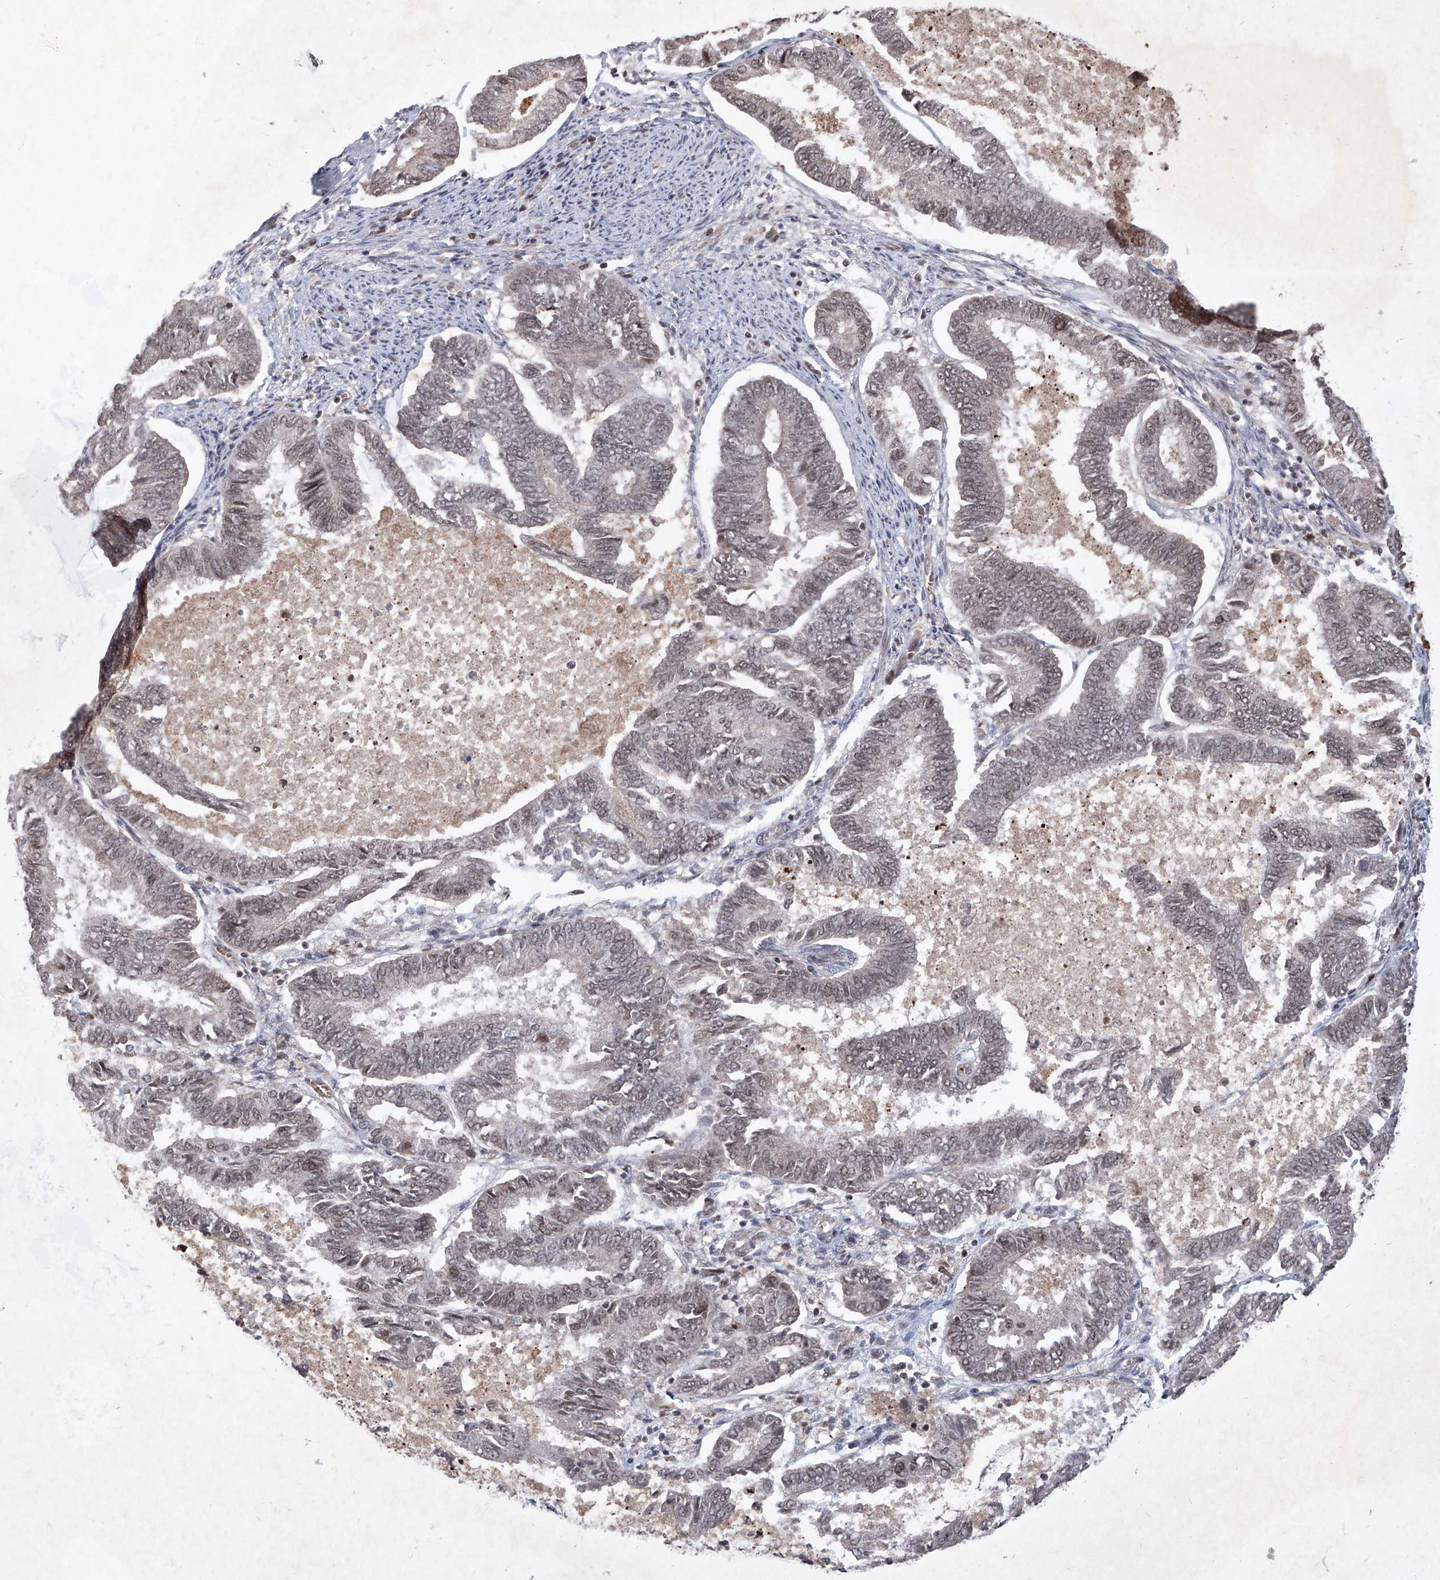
{"staining": {"intensity": "weak", "quantity": ">75%", "location": "nuclear"}, "tissue": "endometrial cancer", "cell_type": "Tumor cells", "image_type": "cancer", "snomed": [{"axis": "morphology", "description": "Adenocarcinoma, NOS"}, {"axis": "topography", "description": "Endometrium"}], "caption": "Tumor cells exhibit low levels of weak nuclear staining in about >75% of cells in human adenocarcinoma (endometrial).", "gene": "IRF2", "patient": {"sex": "female", "age": 86}}